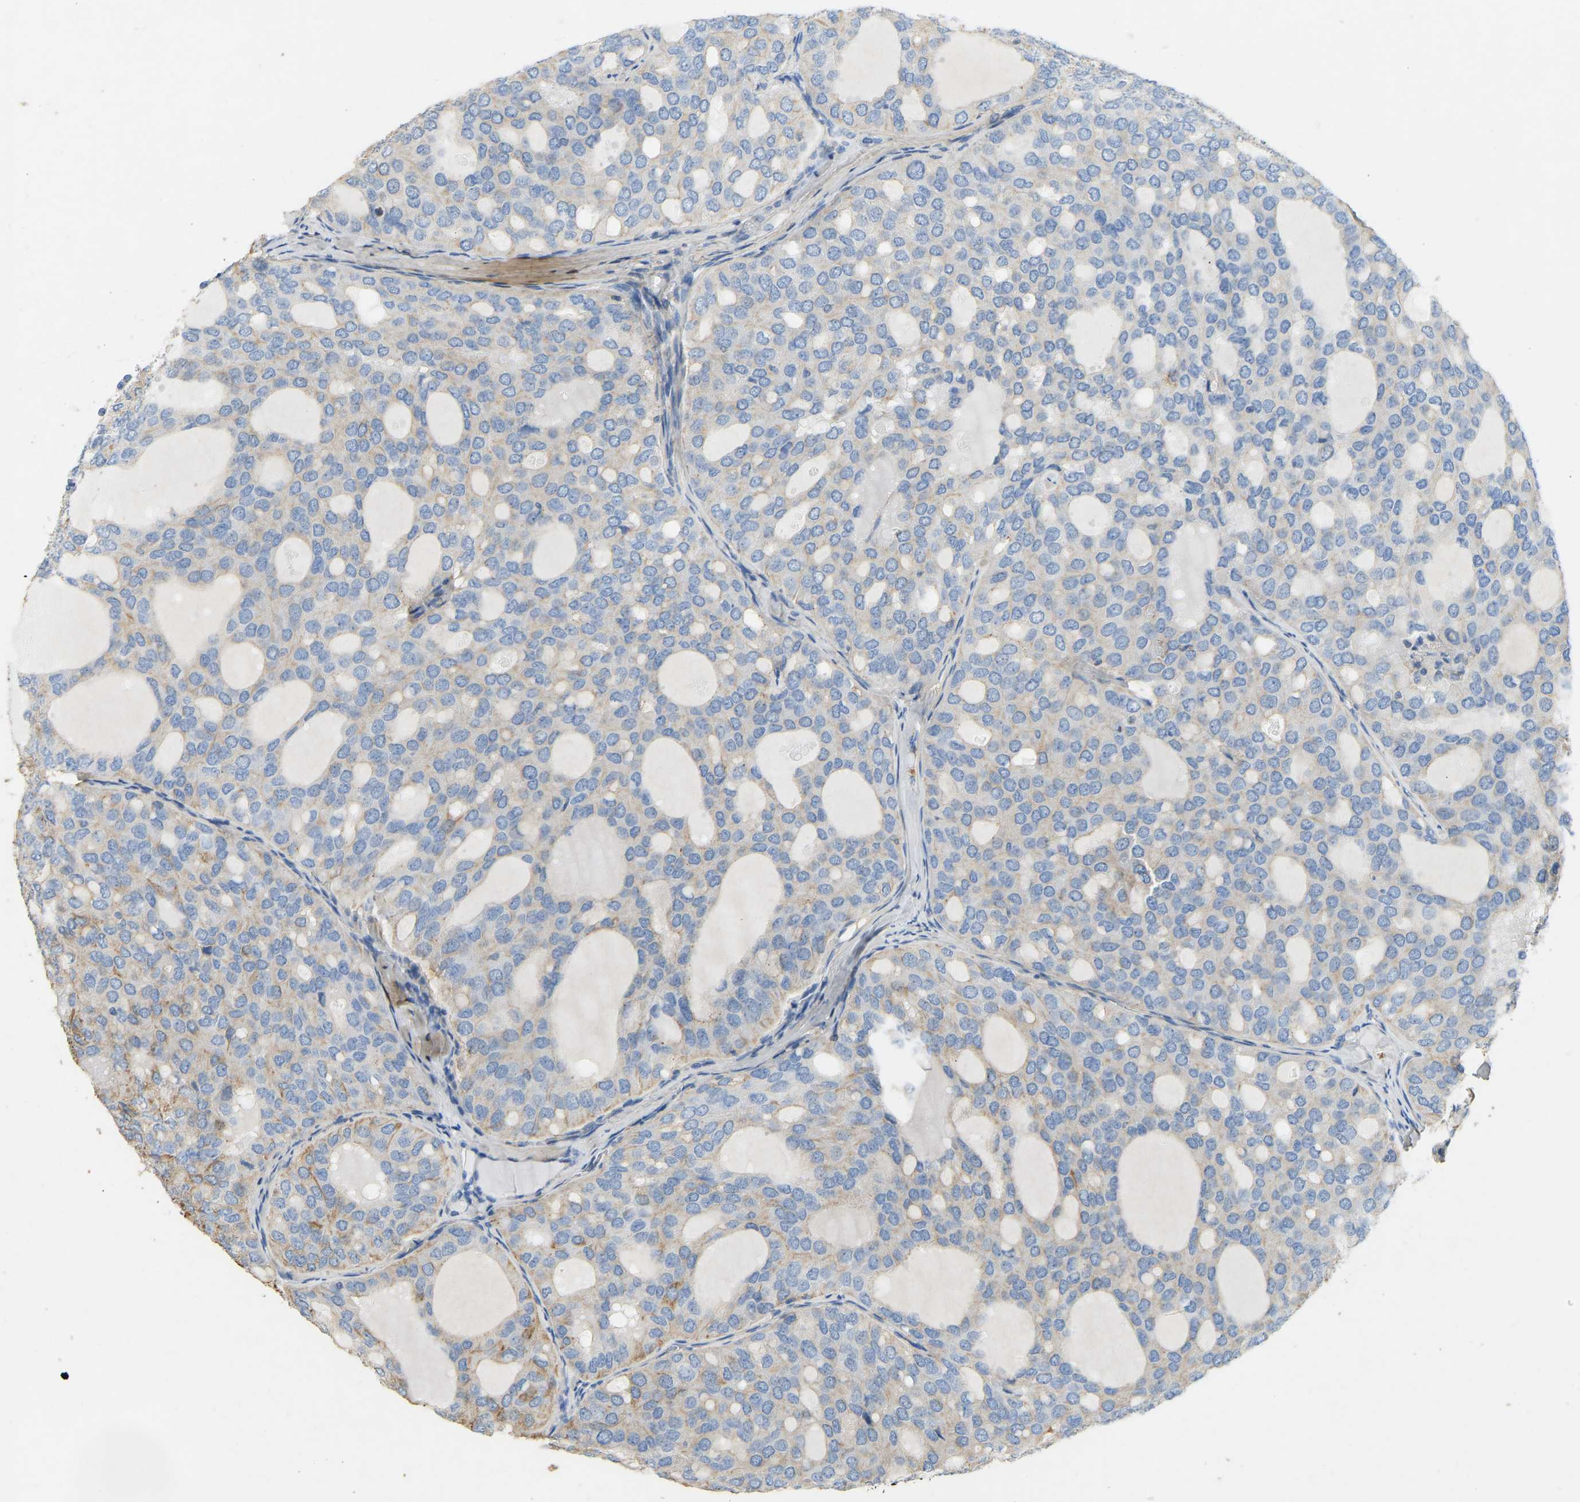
{"staining": {"intensity": "moderate", "quantity": "<25%", "location": "cytoplasmic/membranous"}, "tissue": "thyroid cancer", "cell_type": "Tumor cells", "image_type": "cancer", "snomed": [{"axis": "morphology", "description": "Follicular adenoma carcinoma, NOS"}, {"axis": "topography", "description": "Thyroid gland"}], "caption": "A histopathology image of follicular adenoma carcinoma (thyroid) stained for a protein demonstrates moderate cytoplasmic/membranous brown staining in tumor cells.", "gene": "TECTA", "patient": {"sex": "male", "age": 75}}